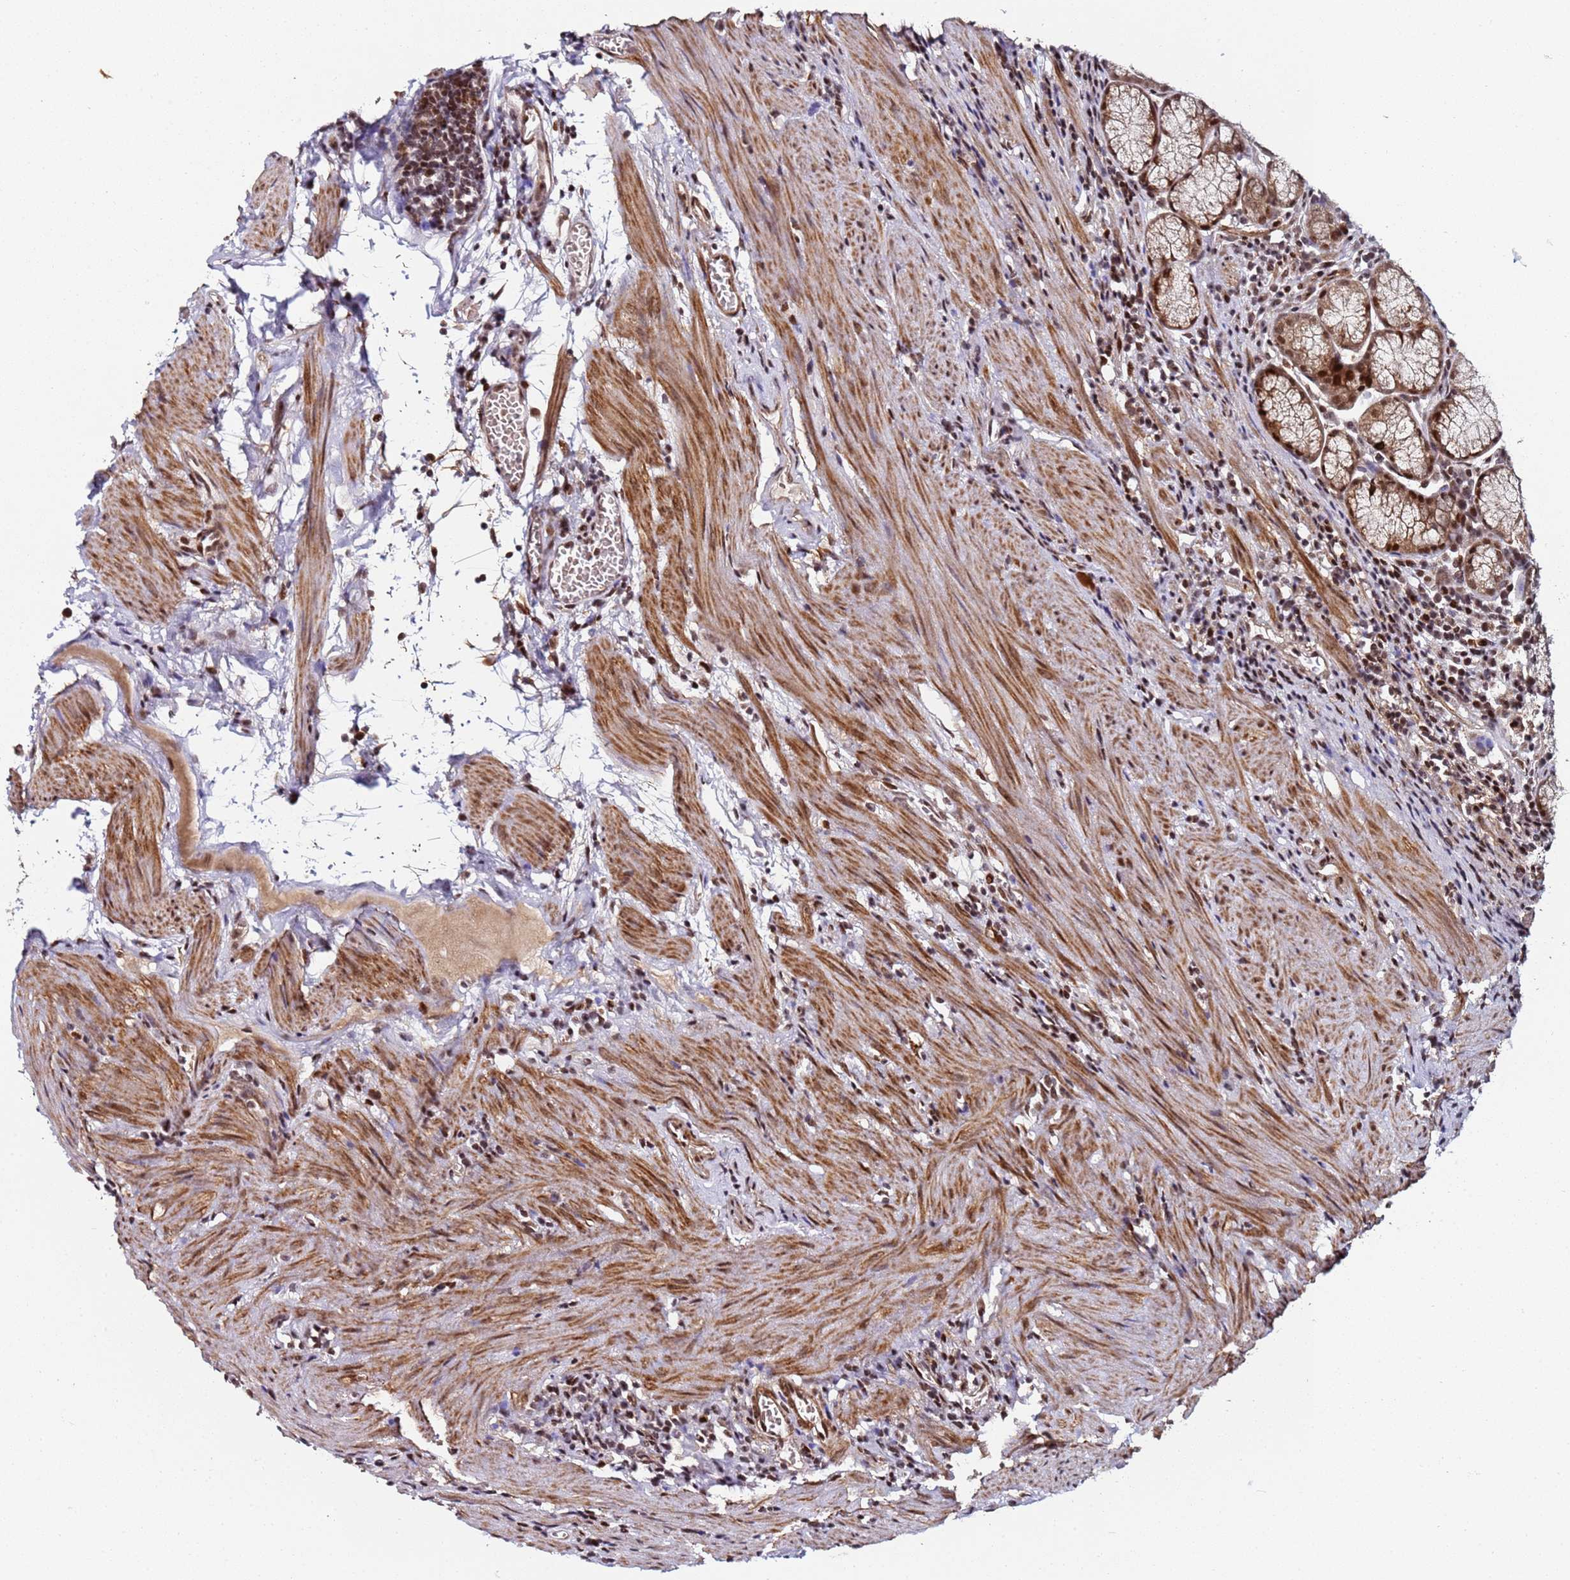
{"staining": {"intensity": "moderate", "quantity": ">75%", "location": "cytoplasmic/membranous,nuclear"}, "tissue": "stomach", "cell_type": "Glandular cells", "image_type": "normal", "snomed": [{"axis": "morphology", "description": "Normal tissue, NOS"}, {"axis": "topography", "description": "Stomach"}], "caption": "A brown stain highlights moderate cytoplasmic/membranous,nuclear expression of a protein in glandular cells of normal stomach.", "gene": "PPM1H", "patient": {"sex": "male", "age": 55}}